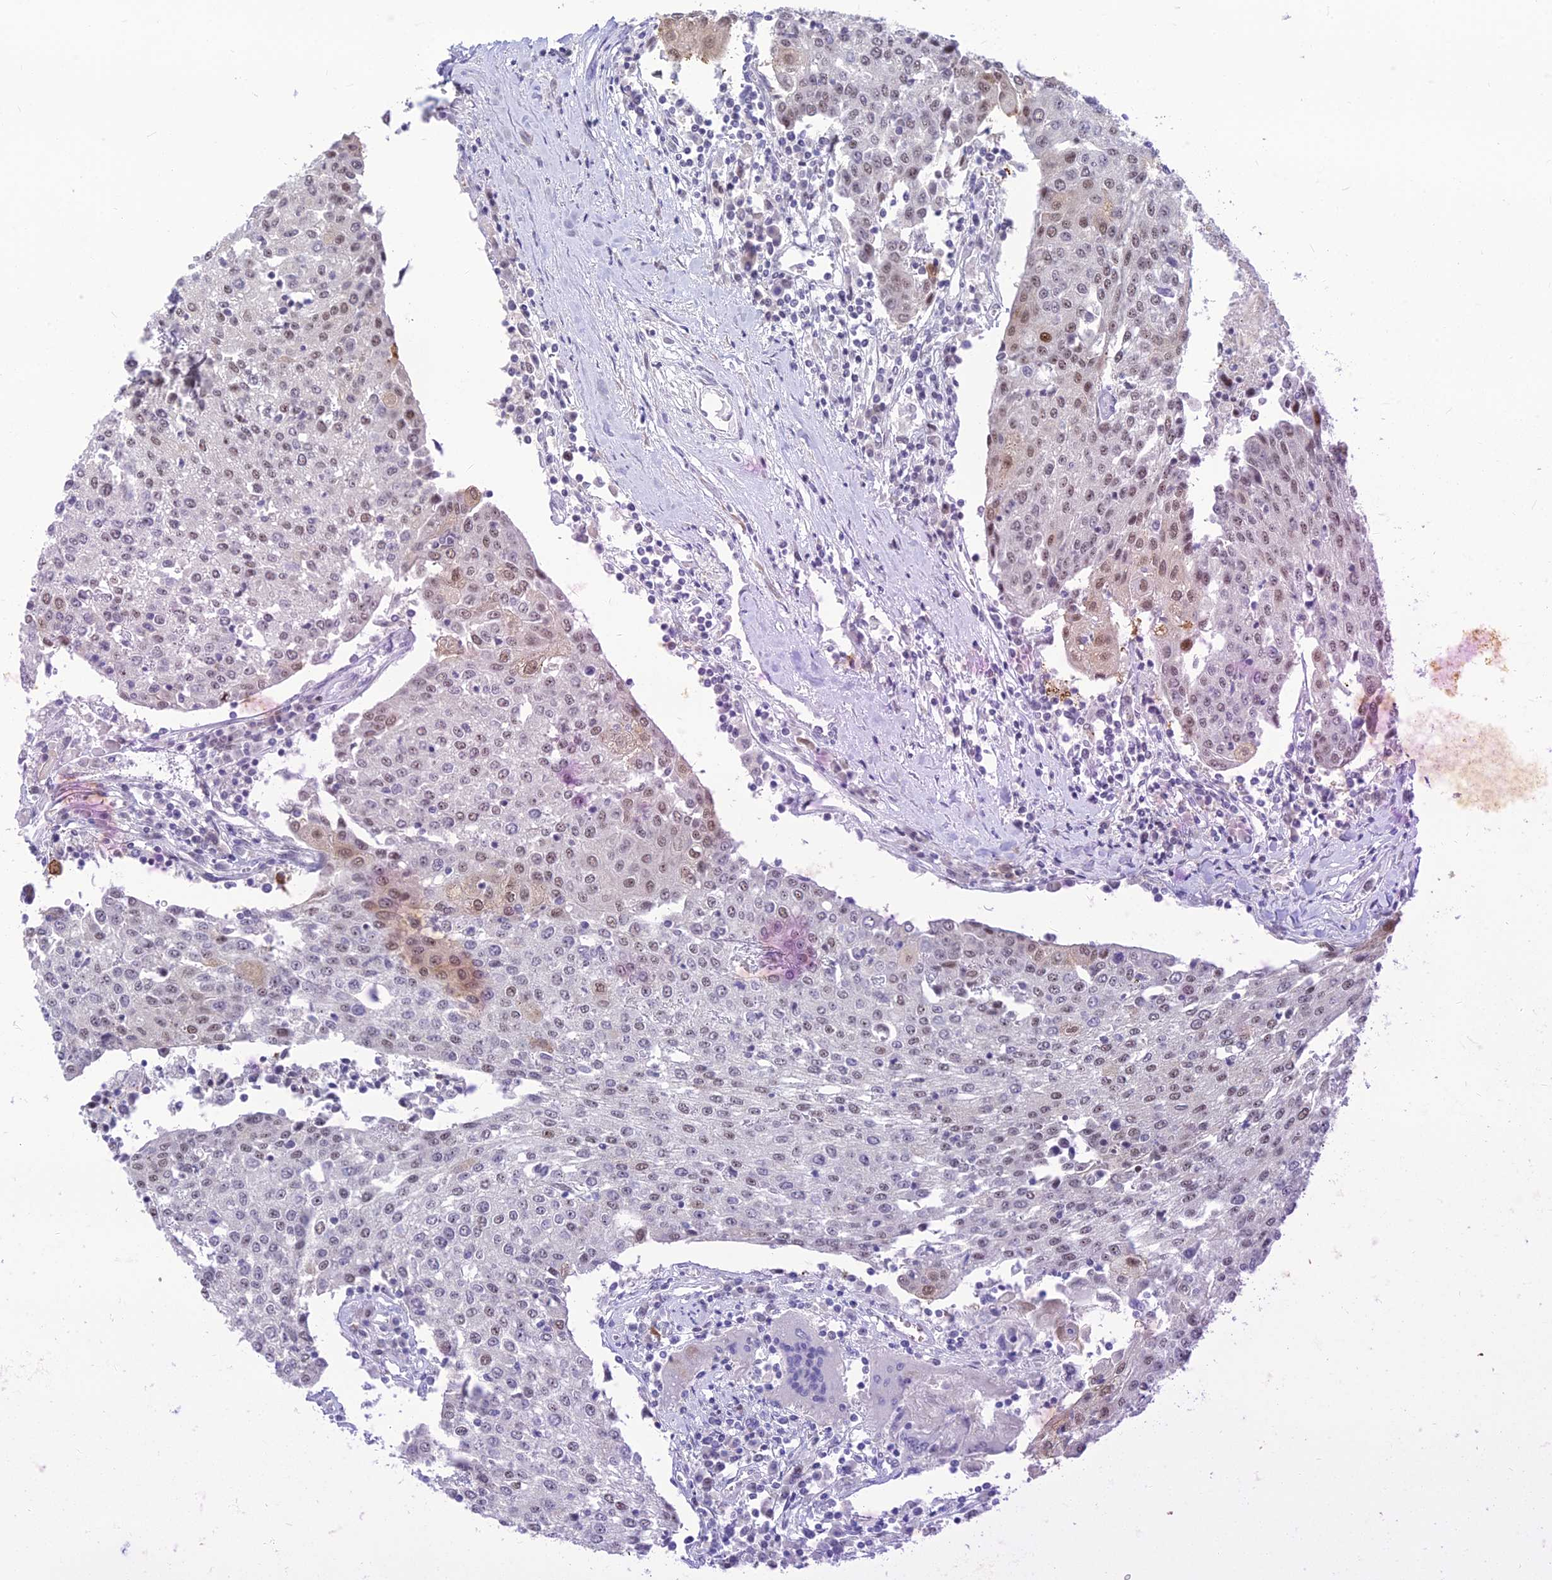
{"staining": {"intensity": "weak", "quantity": "25%-75%", "location": "nuclear"}, "tissue": "urothelial cancer", "cell_type": "Tumor cells", "image_type": "cancer", "snomed": [{"axis": "morphology", "description": "Urothelial carcinoma, High grade"}, {"axis": "topography", "description": "Urinary bladder"}], "caption": "Urothelial cancer stained with a protein marker displays weak staining in tumor cells.", "gene": "ASPDH", "patient": {"sex": "female", "age": 85}}